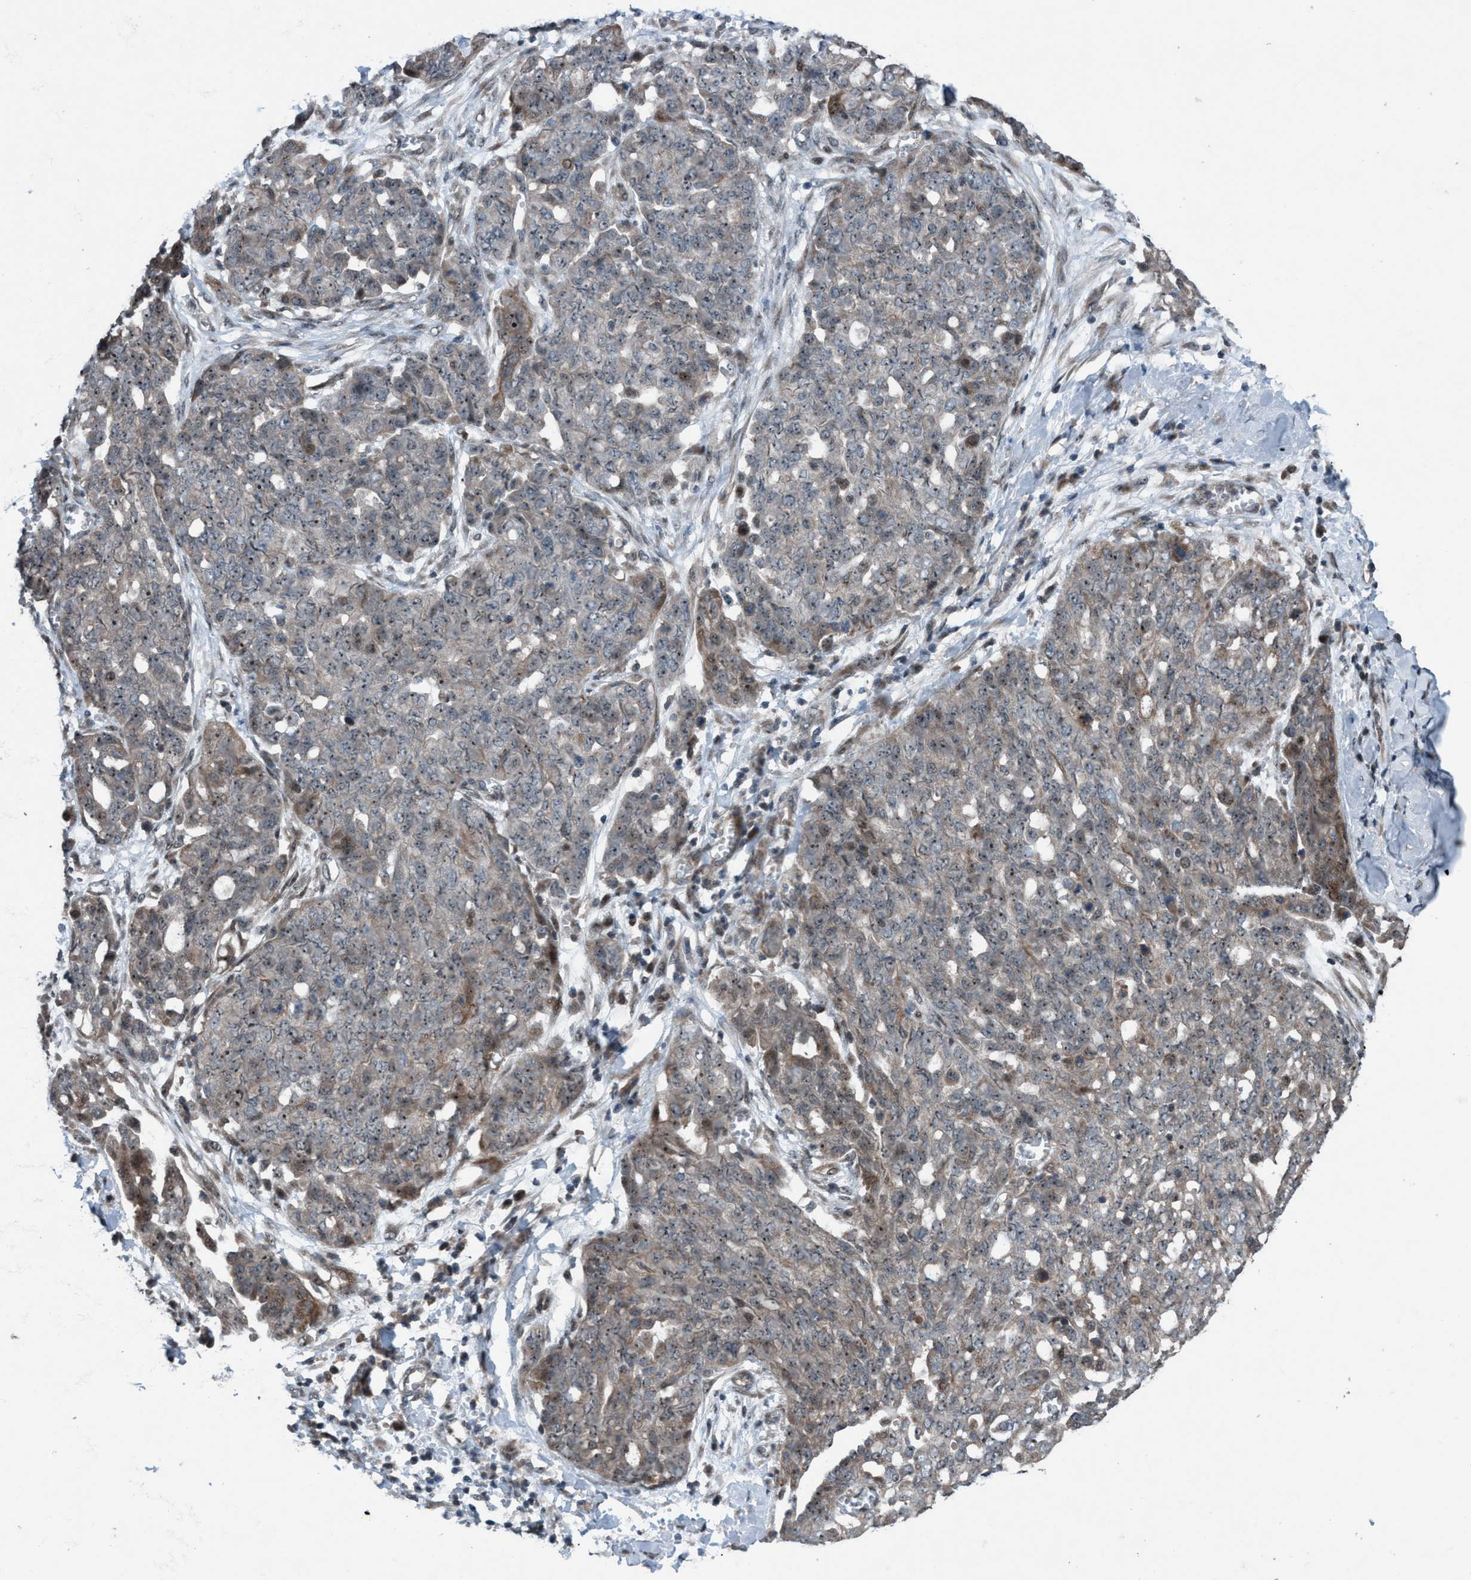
{"staining": {"intensity": "weak", "quantity": "<25%", "location": "nuclear"}, "tissue": "ovarian cancer", "cell_type": "Tumor cells", "image_type": "cancer", "snomed": [{"axis": "morphology", "description": "Cystadenocarcinoma, serous, NOS"}, {"axis": "topography", "description": "Soft tissue"}, {"axis": "topography", "description": "Ovary"}], "caption": "Ovarian cancer was stained to show a protein in brown. There is no significant positivity in tumor cells.", "gene": "NISCH", "patient": {"sex": "female", "age": 57}}